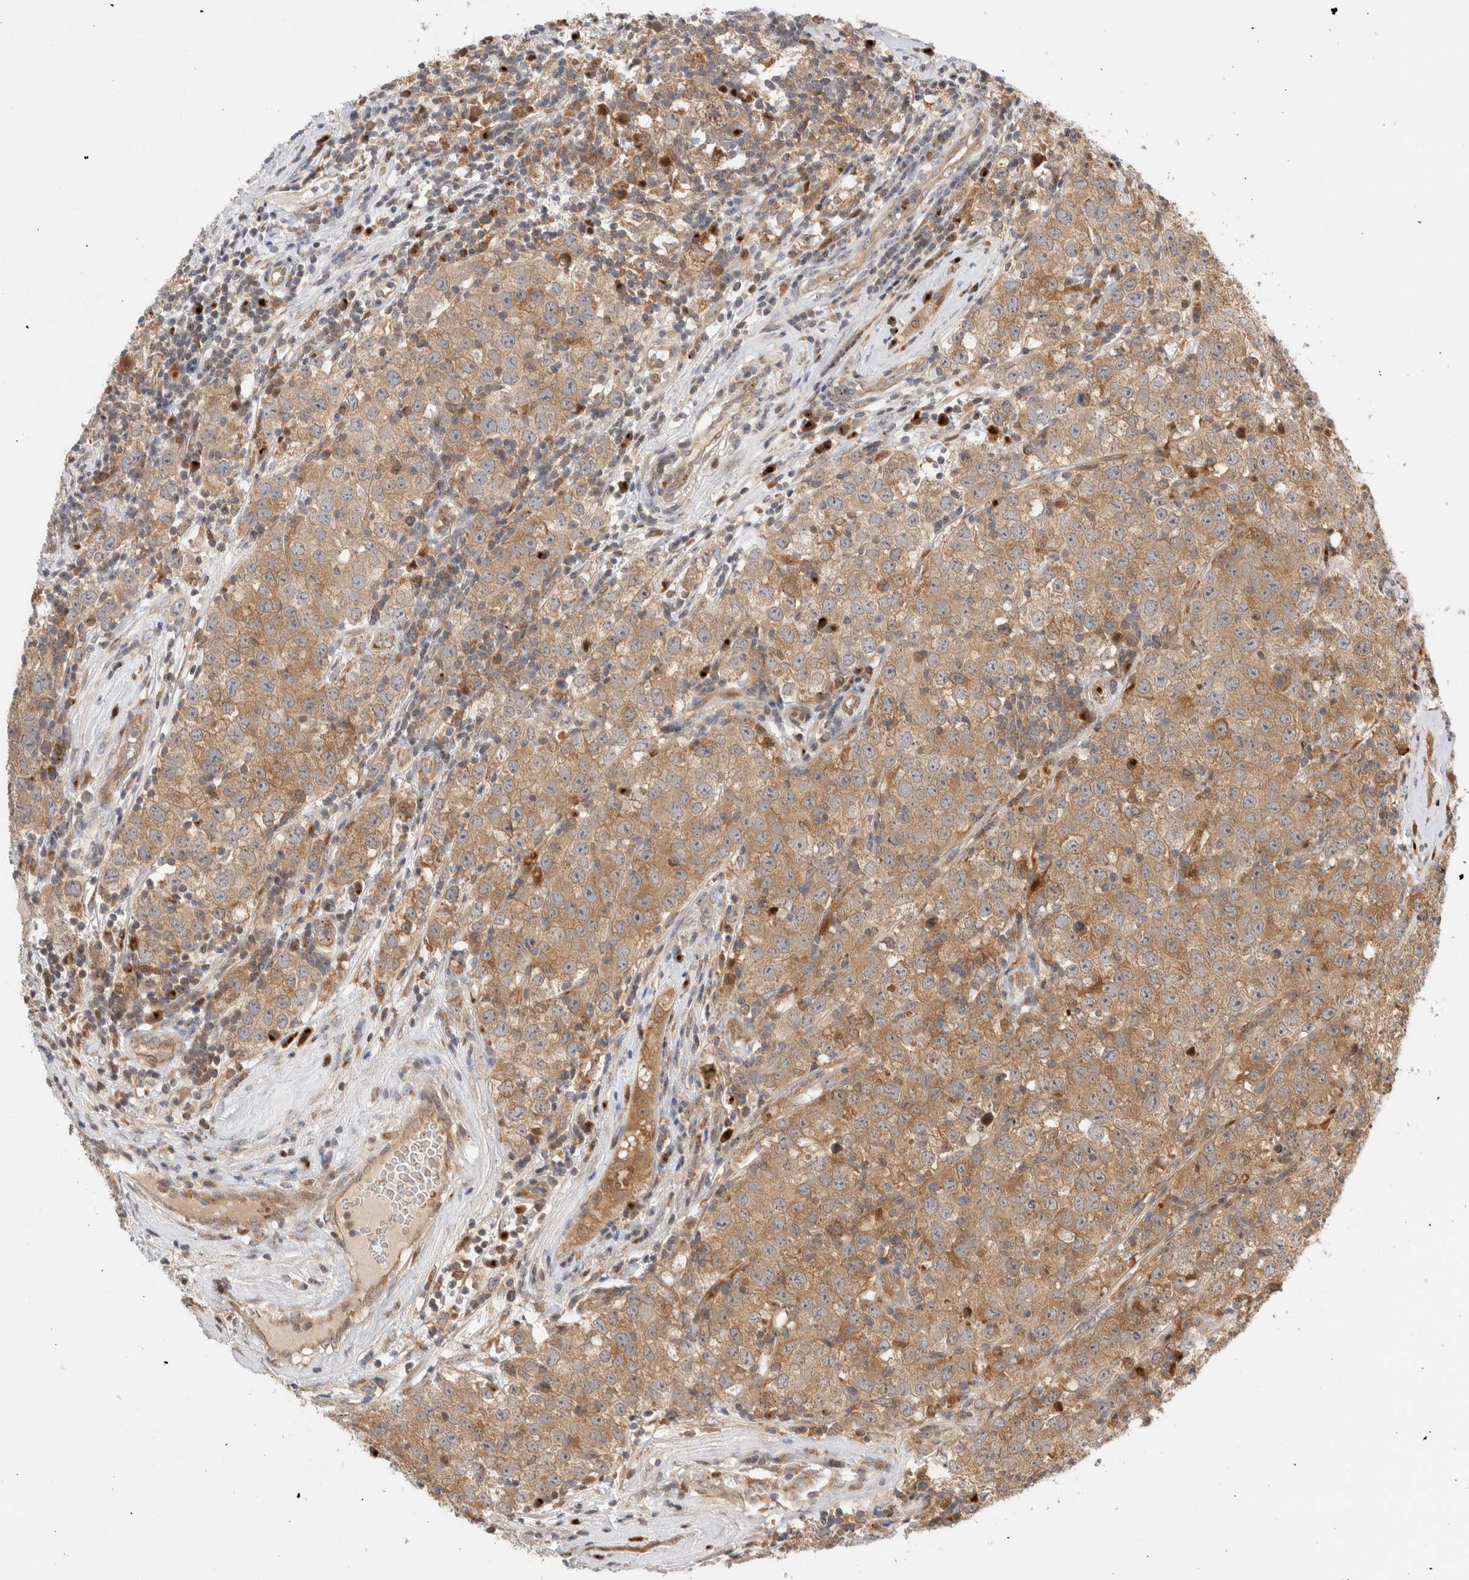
{"staining": {"intensity": "moderate", "quantity": ">75%", "location": "cytoplasmic/membranous"}, "tissue": "testis cancer", "cell_type": "Tumor cells", "image_type": "cancer", "snomed": [{"axis": "morphology", "description": "Seminoma, NOS"}, {"axis": "morphology", "description": "Carcinoma, Embryonal, NOS"}, {"axis": "topography", "description": "Testis"}], "caption": "Immunohistochemical staining of human seminoma (testis) displays moderate cytoplasmic/membranous protein staining in about >75% of tumor cells.", "gene": "OTUD6B", "patient": {"sex": "male", "age": 28}}